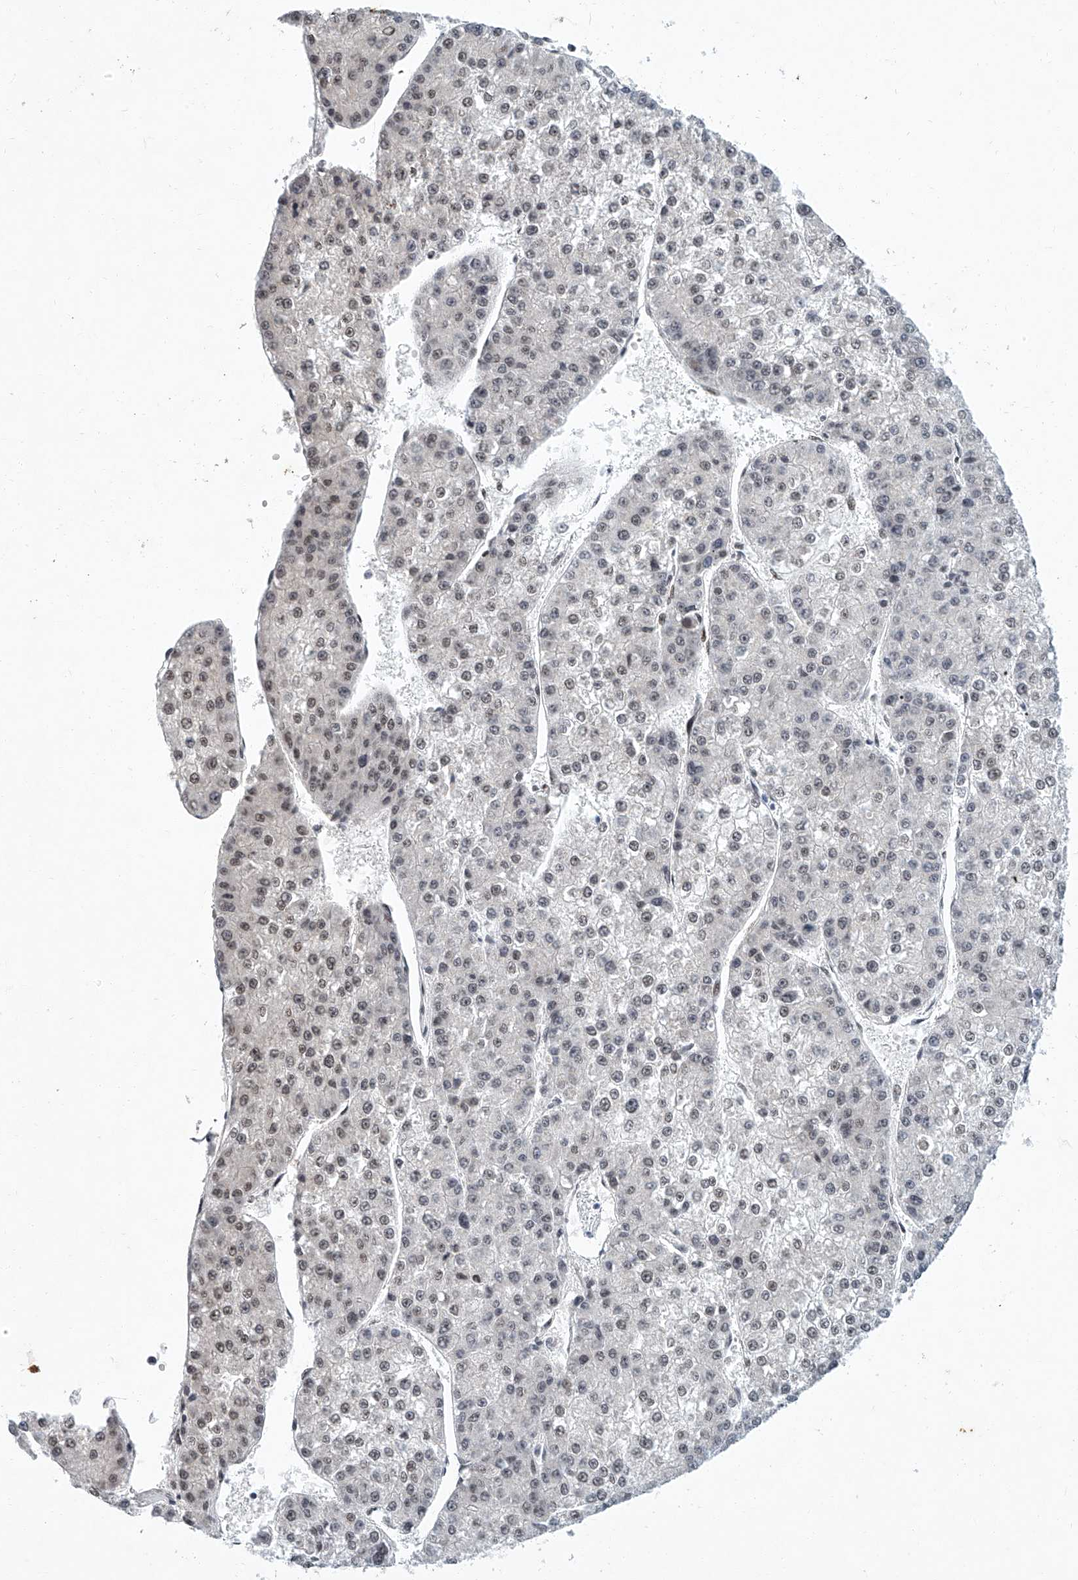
{"staining": {"intensity": "weak", "quantity": ">75%", "location": "nuclear"}, "tissue": "liver cancer", "cell_type": "Tumor cells", "image_type": "cancer", "snomed": [{"axis": "morphology", "description": "Carcinoma, Hepatocellular, NOS"}, {"axis": "topography", "description": "Liver"}], "caption": "IHC of hepatocellular carcinoma (liver) demonstrates low levels of weak nuclear expression in approximately >75% of tumor cells. The staining was performed using DAB (3,3'-diaminobenzidine), with brown indicating positive protein expression. Nuclei are stained blue with hematoxylin.", "gene": "TFDP1", "patient": {"sex": "female", "age": 73}}